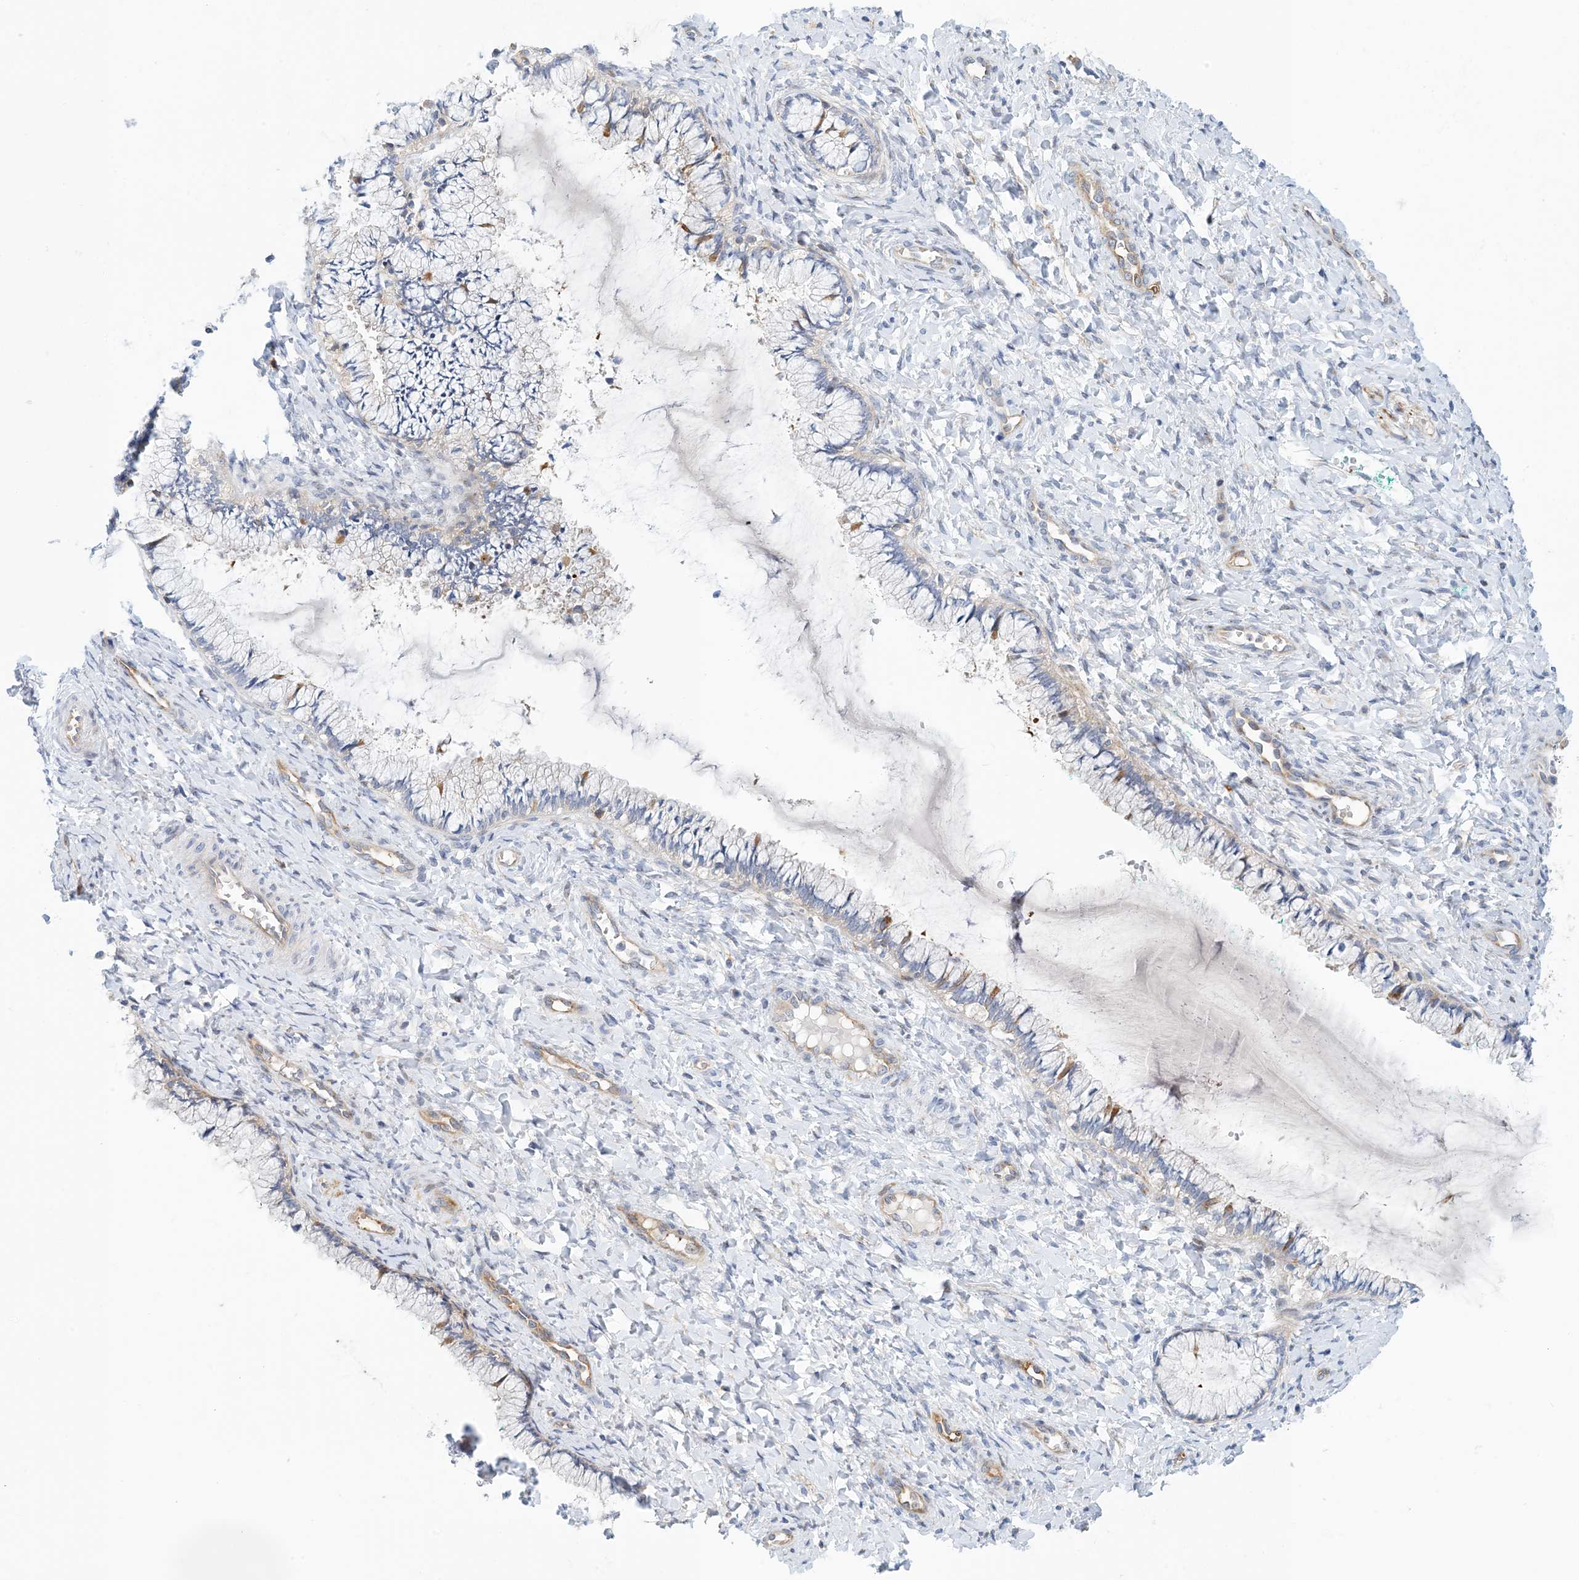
{"staining": {"intensity": "negative", "quantity": "none", "location": "none"}, "tissue": "cervix", "cell_type": "Glandular cells", "image_type": "normal", "snomed": [{"axis": "morphology", "description": "Normal tissue, NOS"}, {"axis": "morphology", "description": "Adenocarcinoma, NOS"}, {"axis": "topography", "description": "Cervix"}], "caption": "Glandular cells show no significant protein expression in benign cervix. (Stains: DAB IHC with hematoxylin counter stain, Microscopy: brightfield microscopy at high magnification).", "gene": "PCDHA2", "patient": {"sex": "female", "age": 29}}